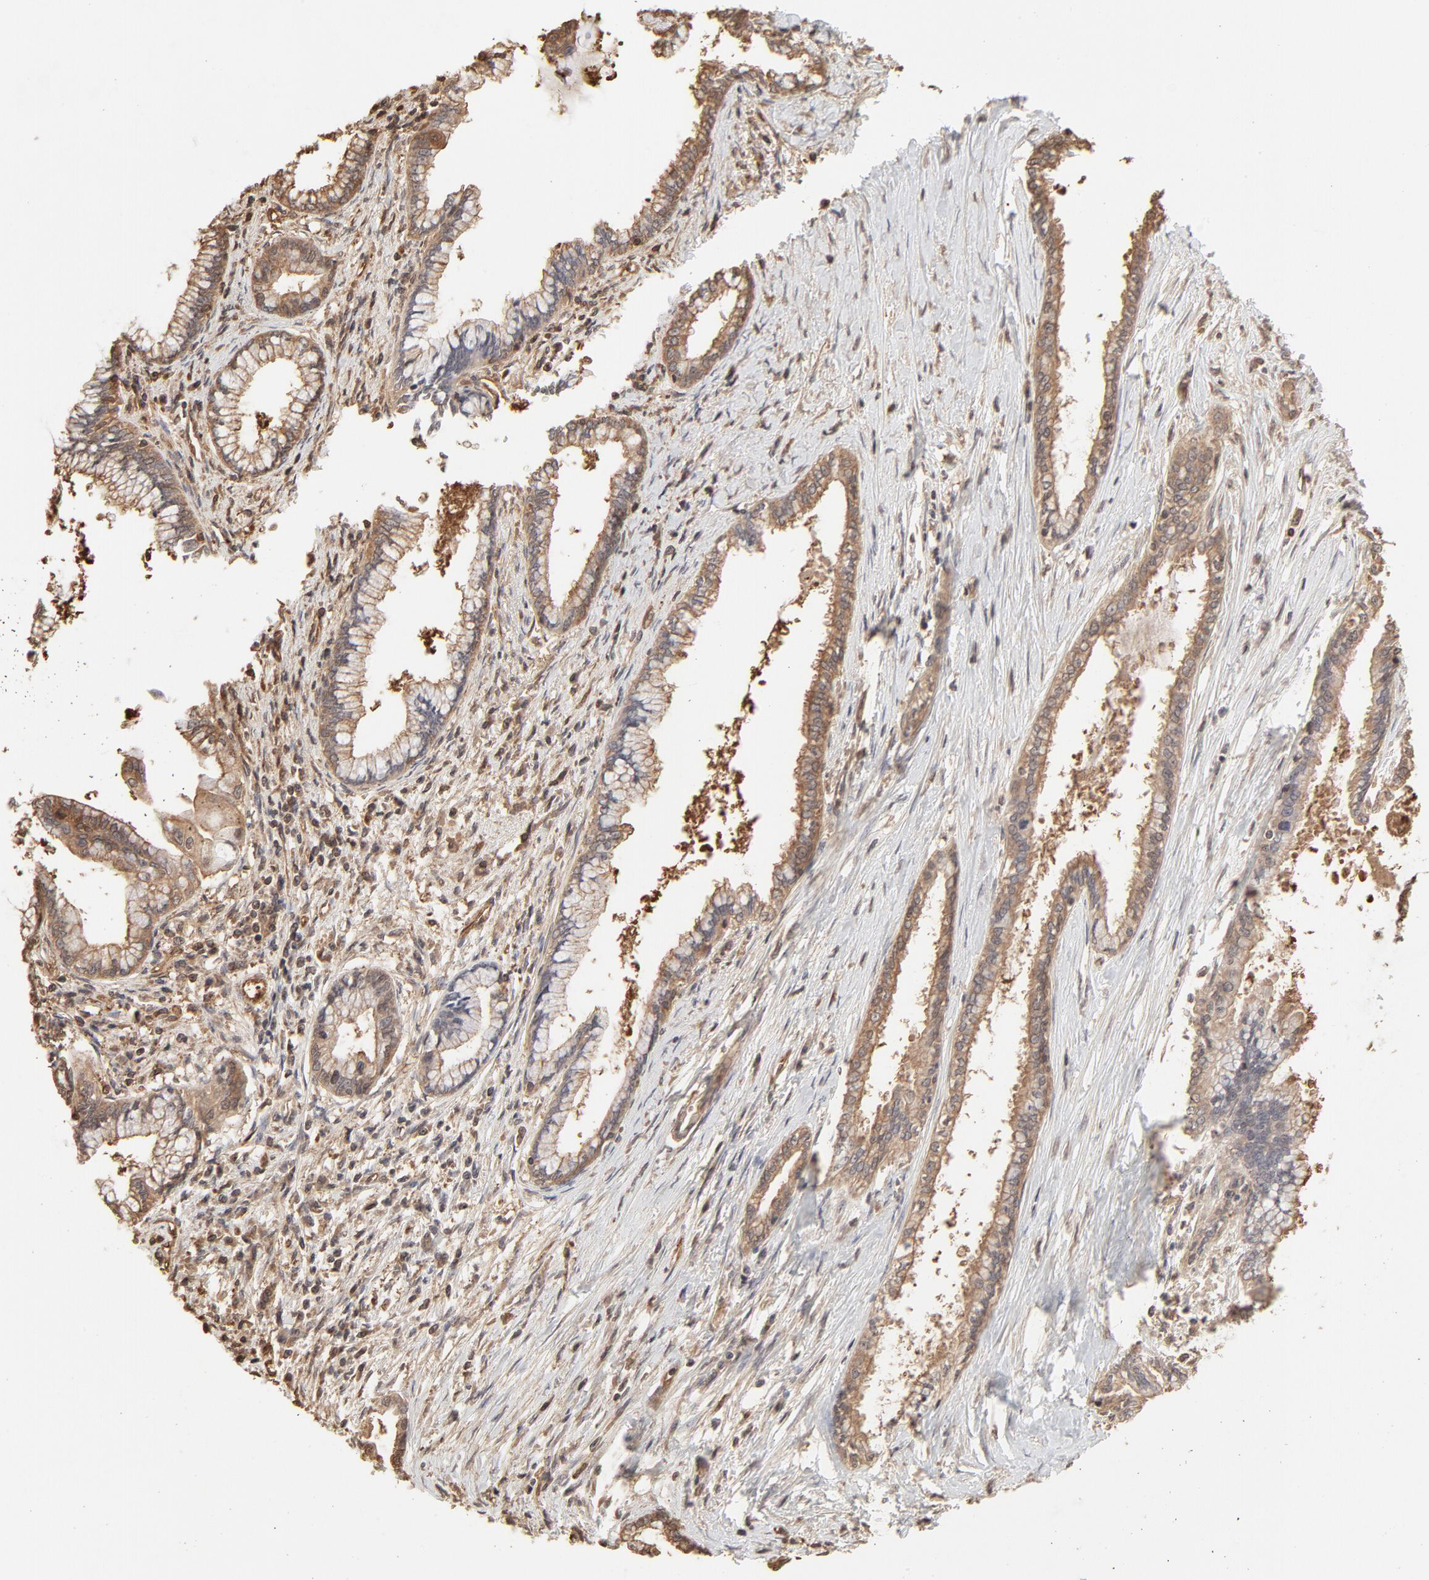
{"staining": {"intensity": "moderate", "quantity": ">75%", "location": "cytoplasmic/membranous"}, "tissue": "pancreatic cancer", "cell_type": "Tumor cells", "image_type": "cancer", "snomed": [{"axis": "morphology", "description": "Adenocarcinoma, NOS"}, {"axis": "topography", "description": "Pancreas"}], "caption": "Tumor cells show moderate cytoplasmic/membranous positivity in approximately >75% of cells in pancreatic cancer (adenocarcinoma).", "gene": "PPP2CA", "patient": {"sex": "female", "age": 64}}